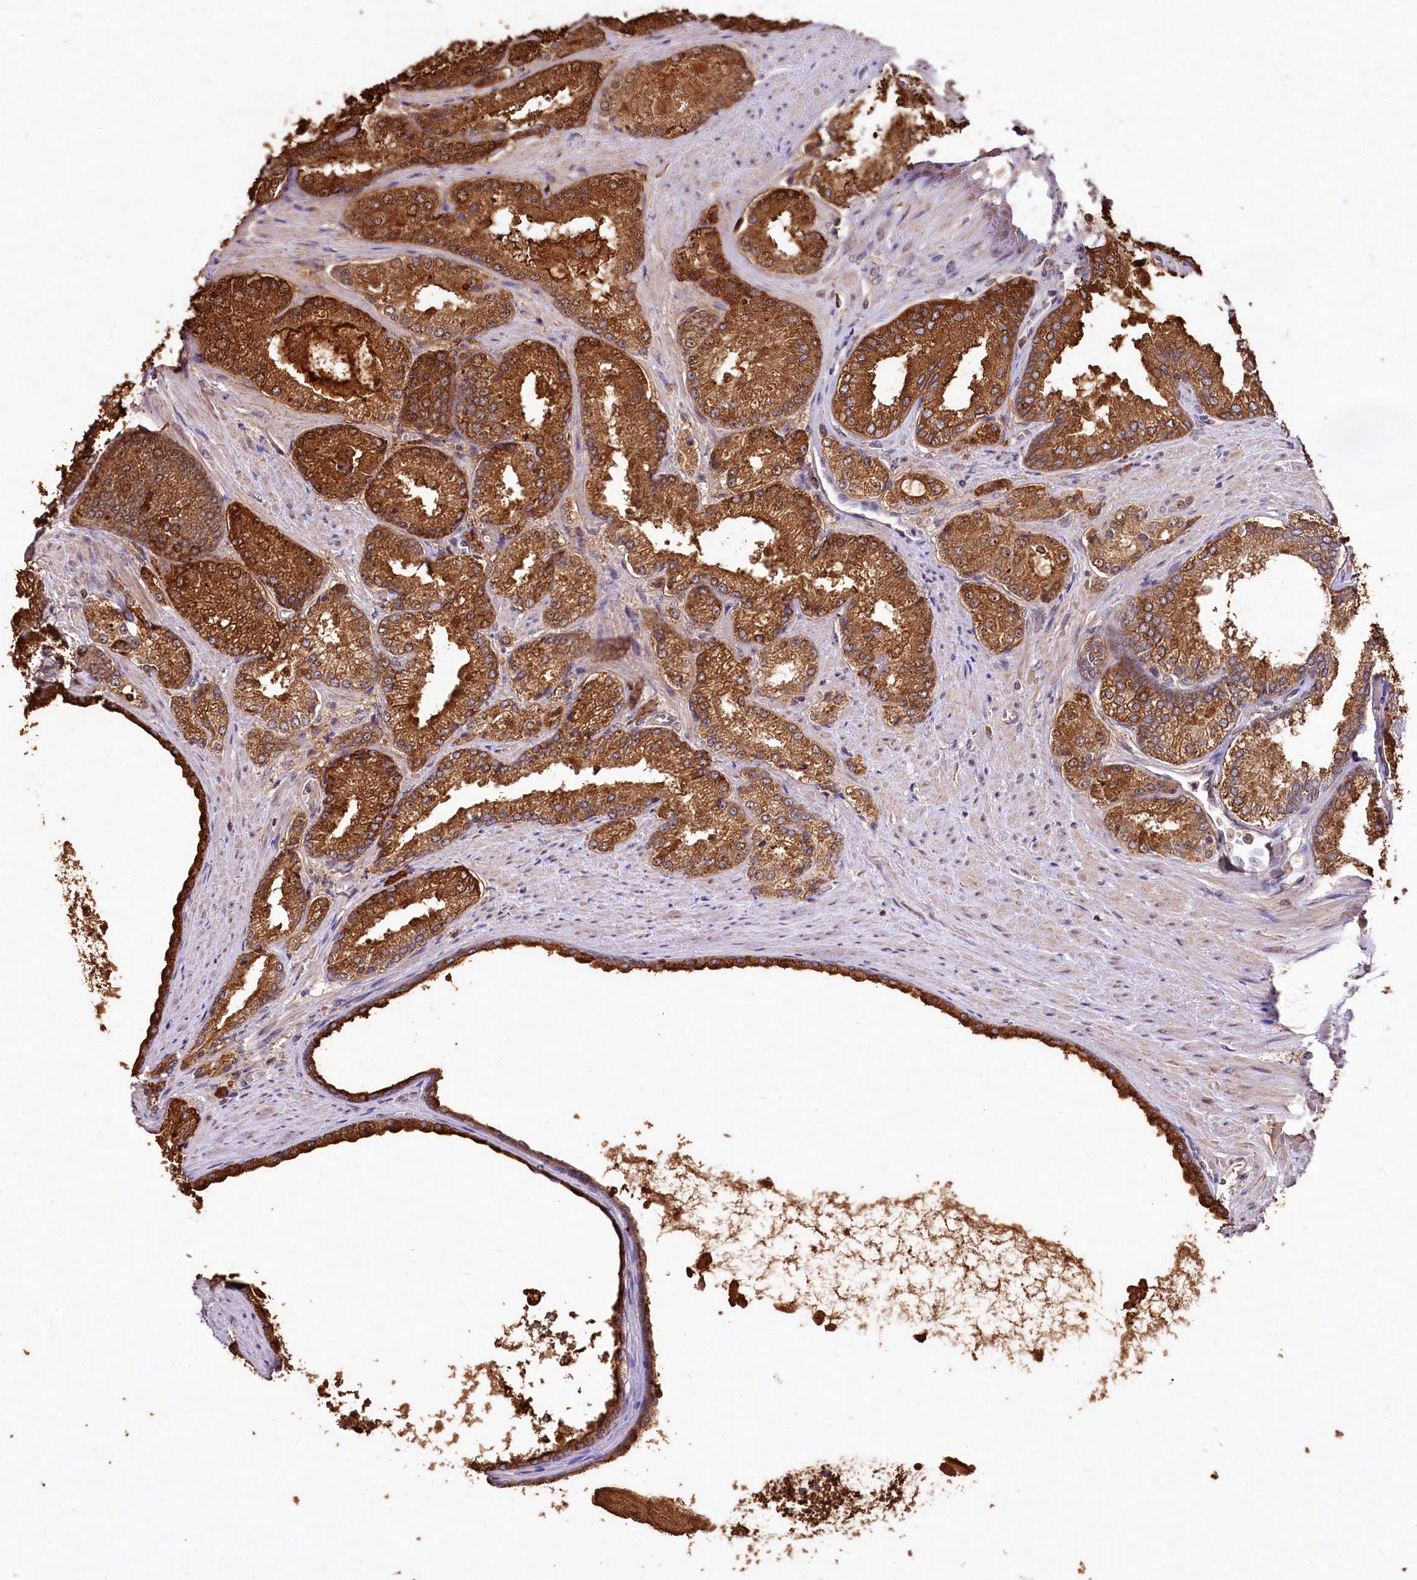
{"staining": {"intensity": "strong", "quantity": ">75%", "location": "cytoplasmic/membranous"}, "tissue": "prostate cancer", "cell_type": "Tumor cells", "image_type": "cancer", "snomed": [{"axis": "morphology", "description": "Adenocarcinoma, High grade"}, {"axis": "topography", "description": "Prostate"}], "caption": "Protein expression analysis of human prostate adenocarcinoma (high-grade) reveals strong cytoplasmic/membranous staining in about >75% of tumor cells.", "gene": "RRP8", "patient": {"sex": "male", "age": 66}}